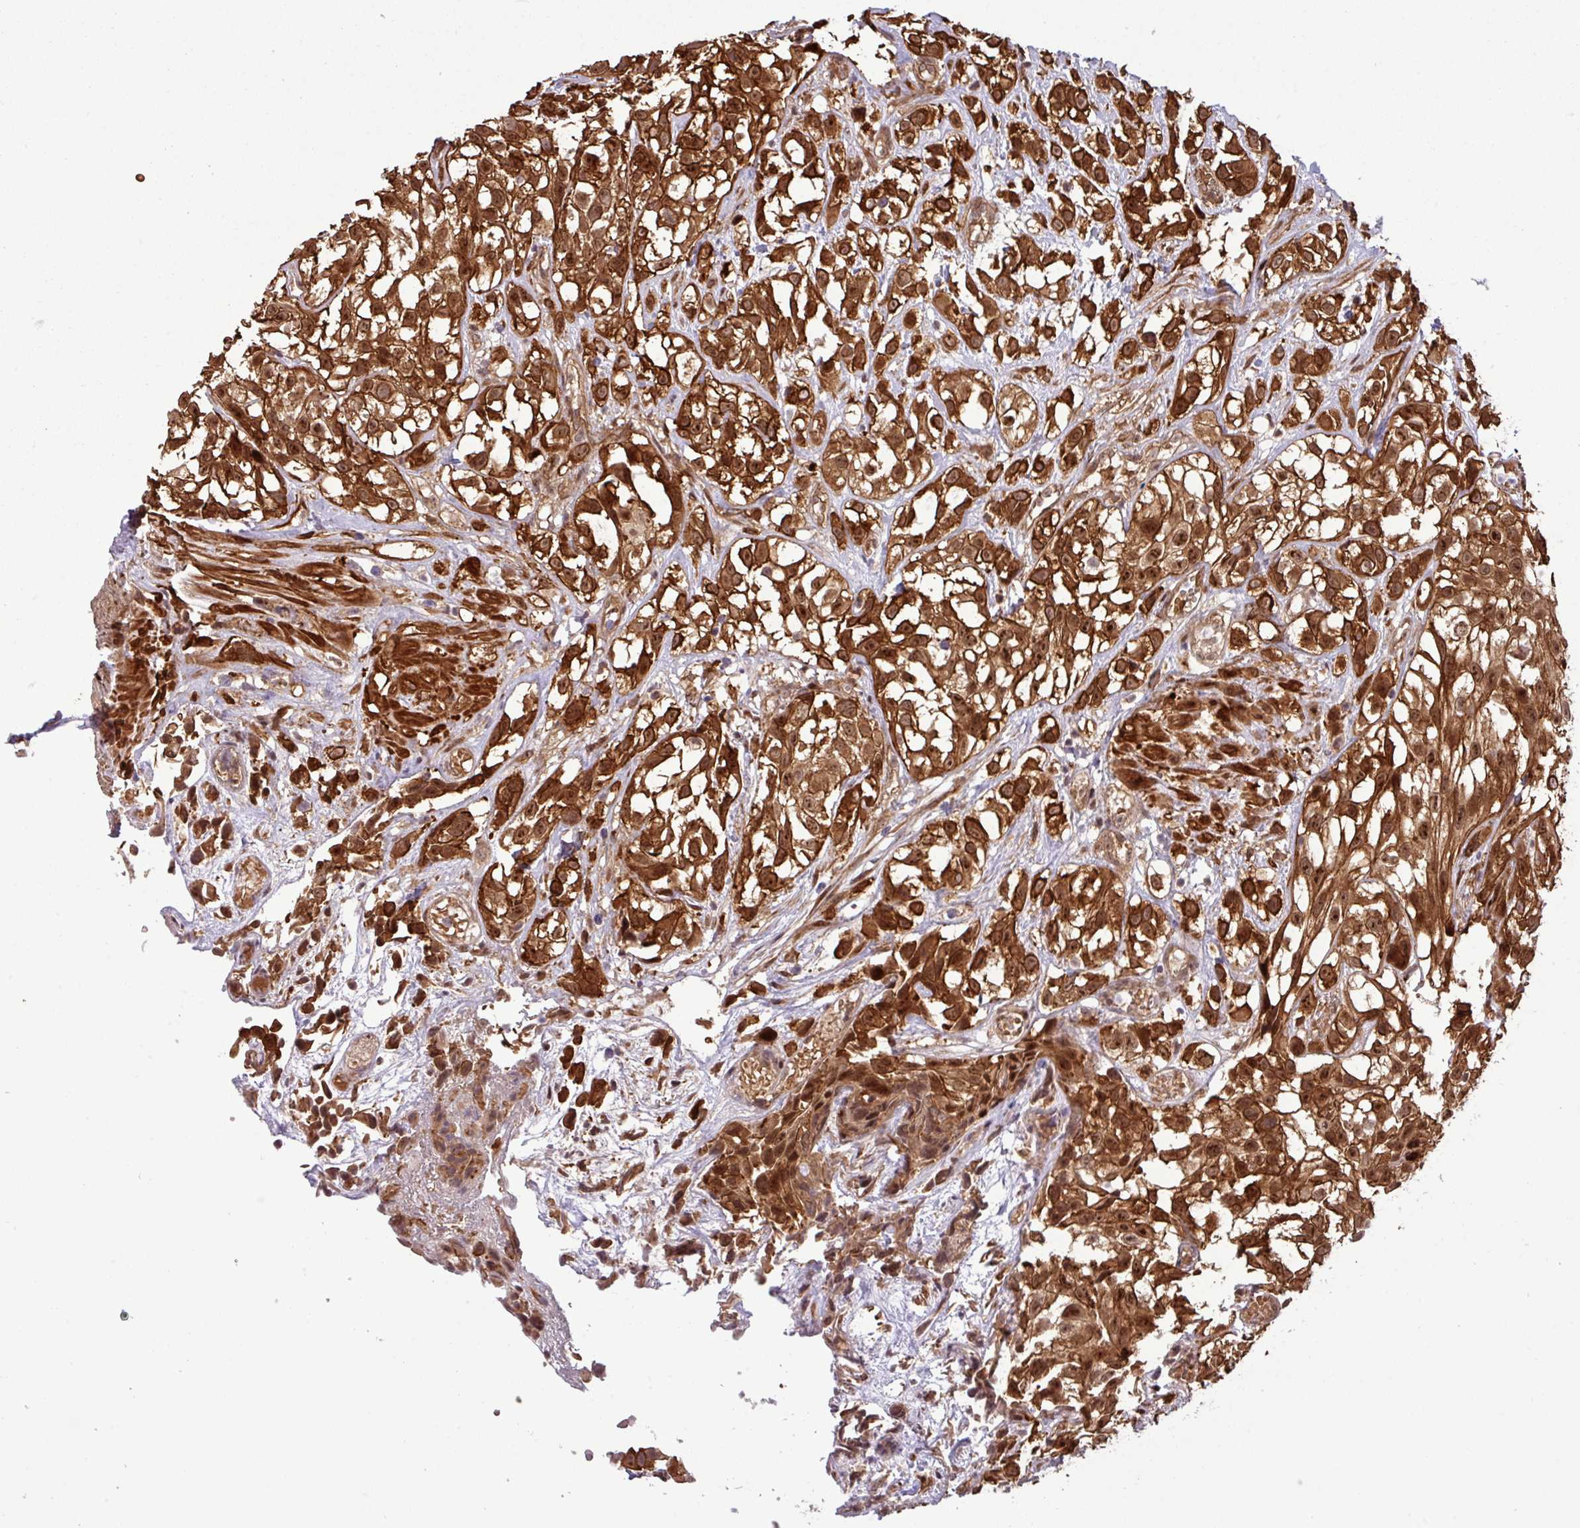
{"staining": {"intensity": "strong", "quantity": ">75%", "location": "cytoplasmic/membranous"}, "tissue": "urothelial cancer", "cell_type": "Tumor cells", "image_type": "cancer", "snomed": [{"axis": "morphology", "description": "Urothelial carcinoma, High grade"}, {"axis": "topography", "description": "Urinary bladder"}], "caption": "Immunohistochemistry (IHC) (DAB (3,3'-diaminobenzidine)) staining of urothelial carcinoma (high-grade) reveals strong cytoplasmic/membranous protein positivity in about >75% of tumor cells.", "gene": "C7orf50", "patient": {"sex": "male", "age": 56}}